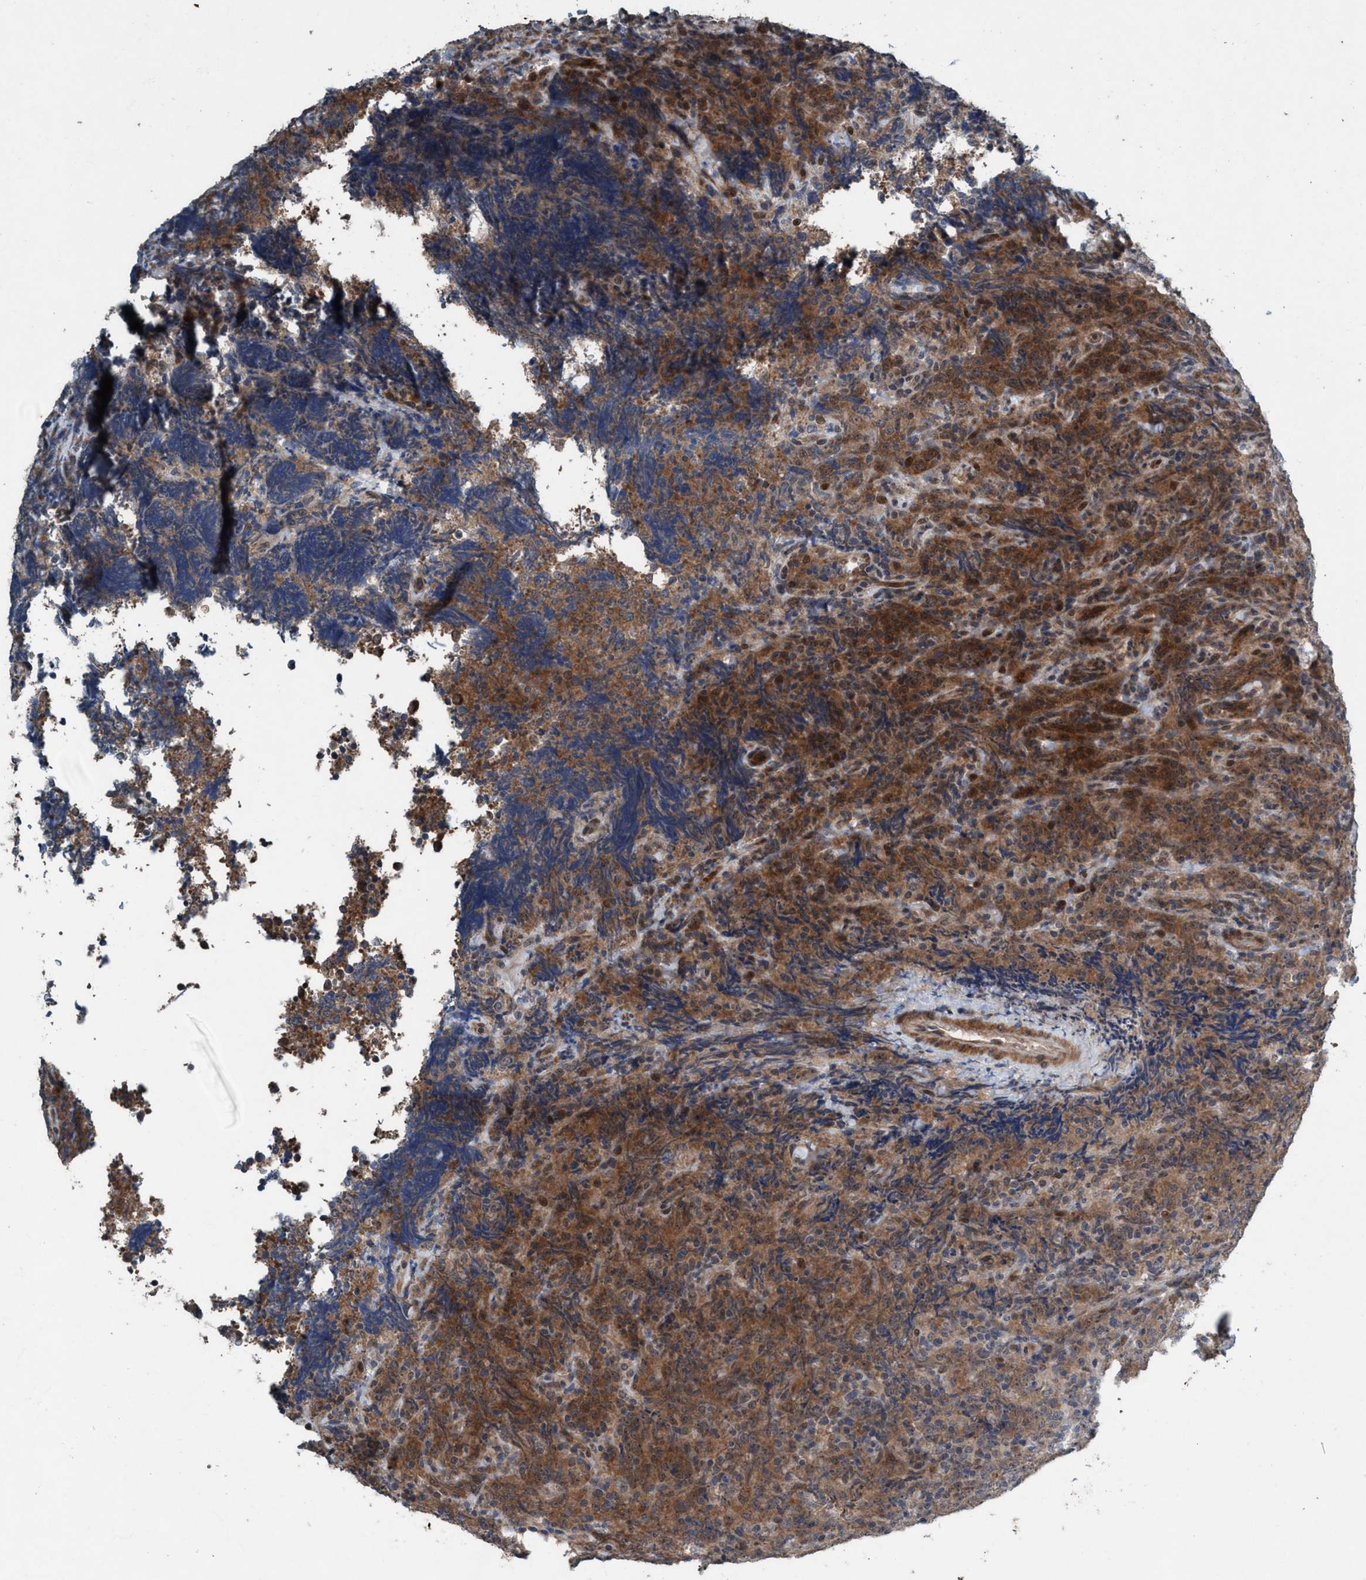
{"staining": {"intensity": "moderate", "quantity": ">75%", "location": "cytoplasmic/membranous"}, "tissue": "lymphoma", "cell_type": "Tumor cells", "image_type": "cancer", "snomed": [{"axis": "morphology", "description": "Malignant lymphoma, non-Hodgkin's type, High grade"}, {"axis": "topography", "description": "Tonsil"}], "caption": "About >75% of tumor cells in malignant lymphoma, non-Hodgkin's type (high-grade) reveal moderate cytoplasmic/membranous protein positivity as visualized by brown immunohistochemical staining.", "gene": "NISCH", "patient": {"sex": "female", "age": 36}}